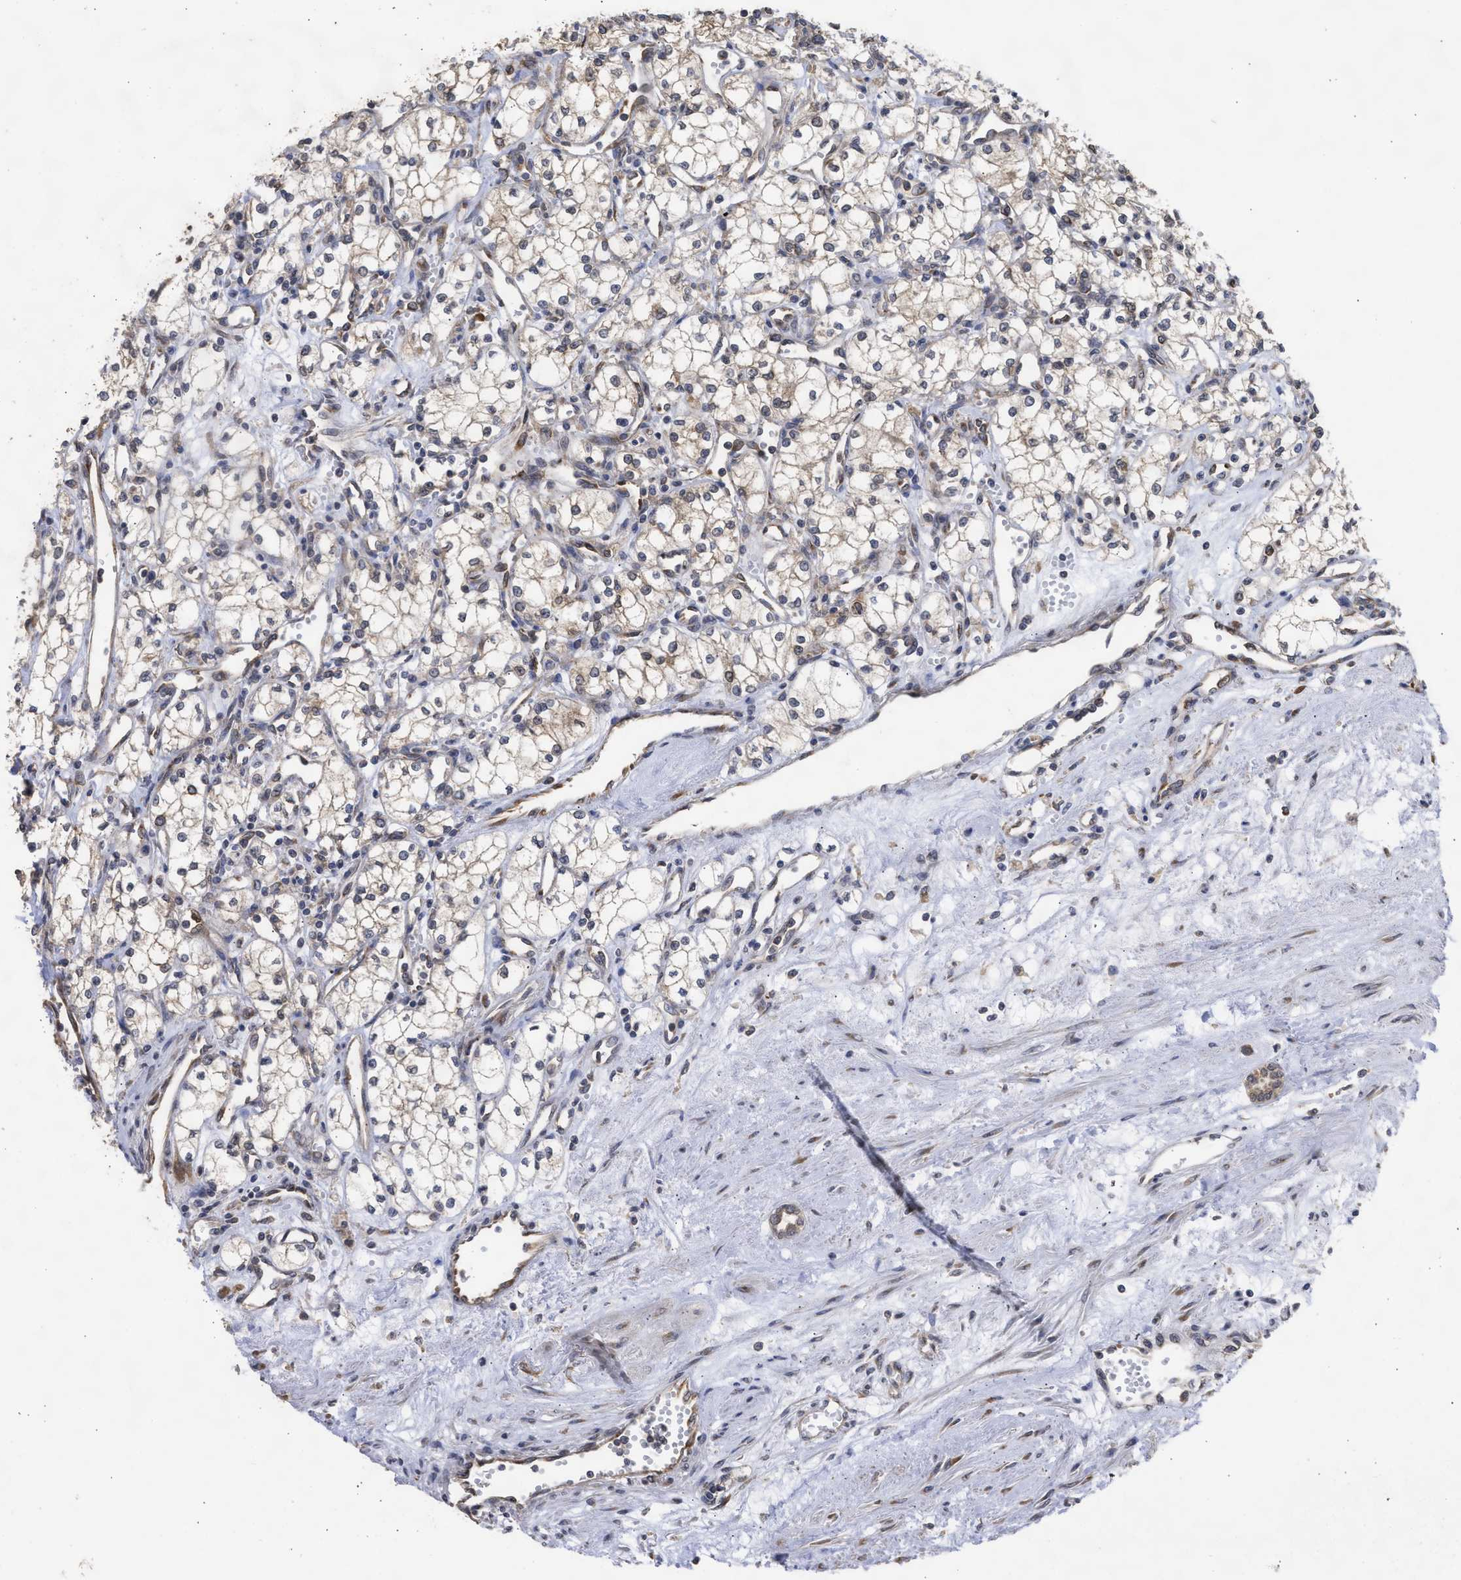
{"staining": {"intensity": "weak", "quantity": "25%-75%", "location": "cytoplasmic/membranous"}, "tissue": "renal cancer", "cell_type": "Tumor cells", "image_type": "cancer", "snomed": [{"axis": "morphology", "description": "Adenocarcinoma, NOS"}, {"axis": "topography", "description": "Kidney"}], "caption": "The photomicrograph displays a brown stain indicating the presence of a protein in the cytoplasmic/membranous of tumor cells in renal cancer.", "gene": "DNAJC1", "patient": {"sex": "male", "age": 59}}